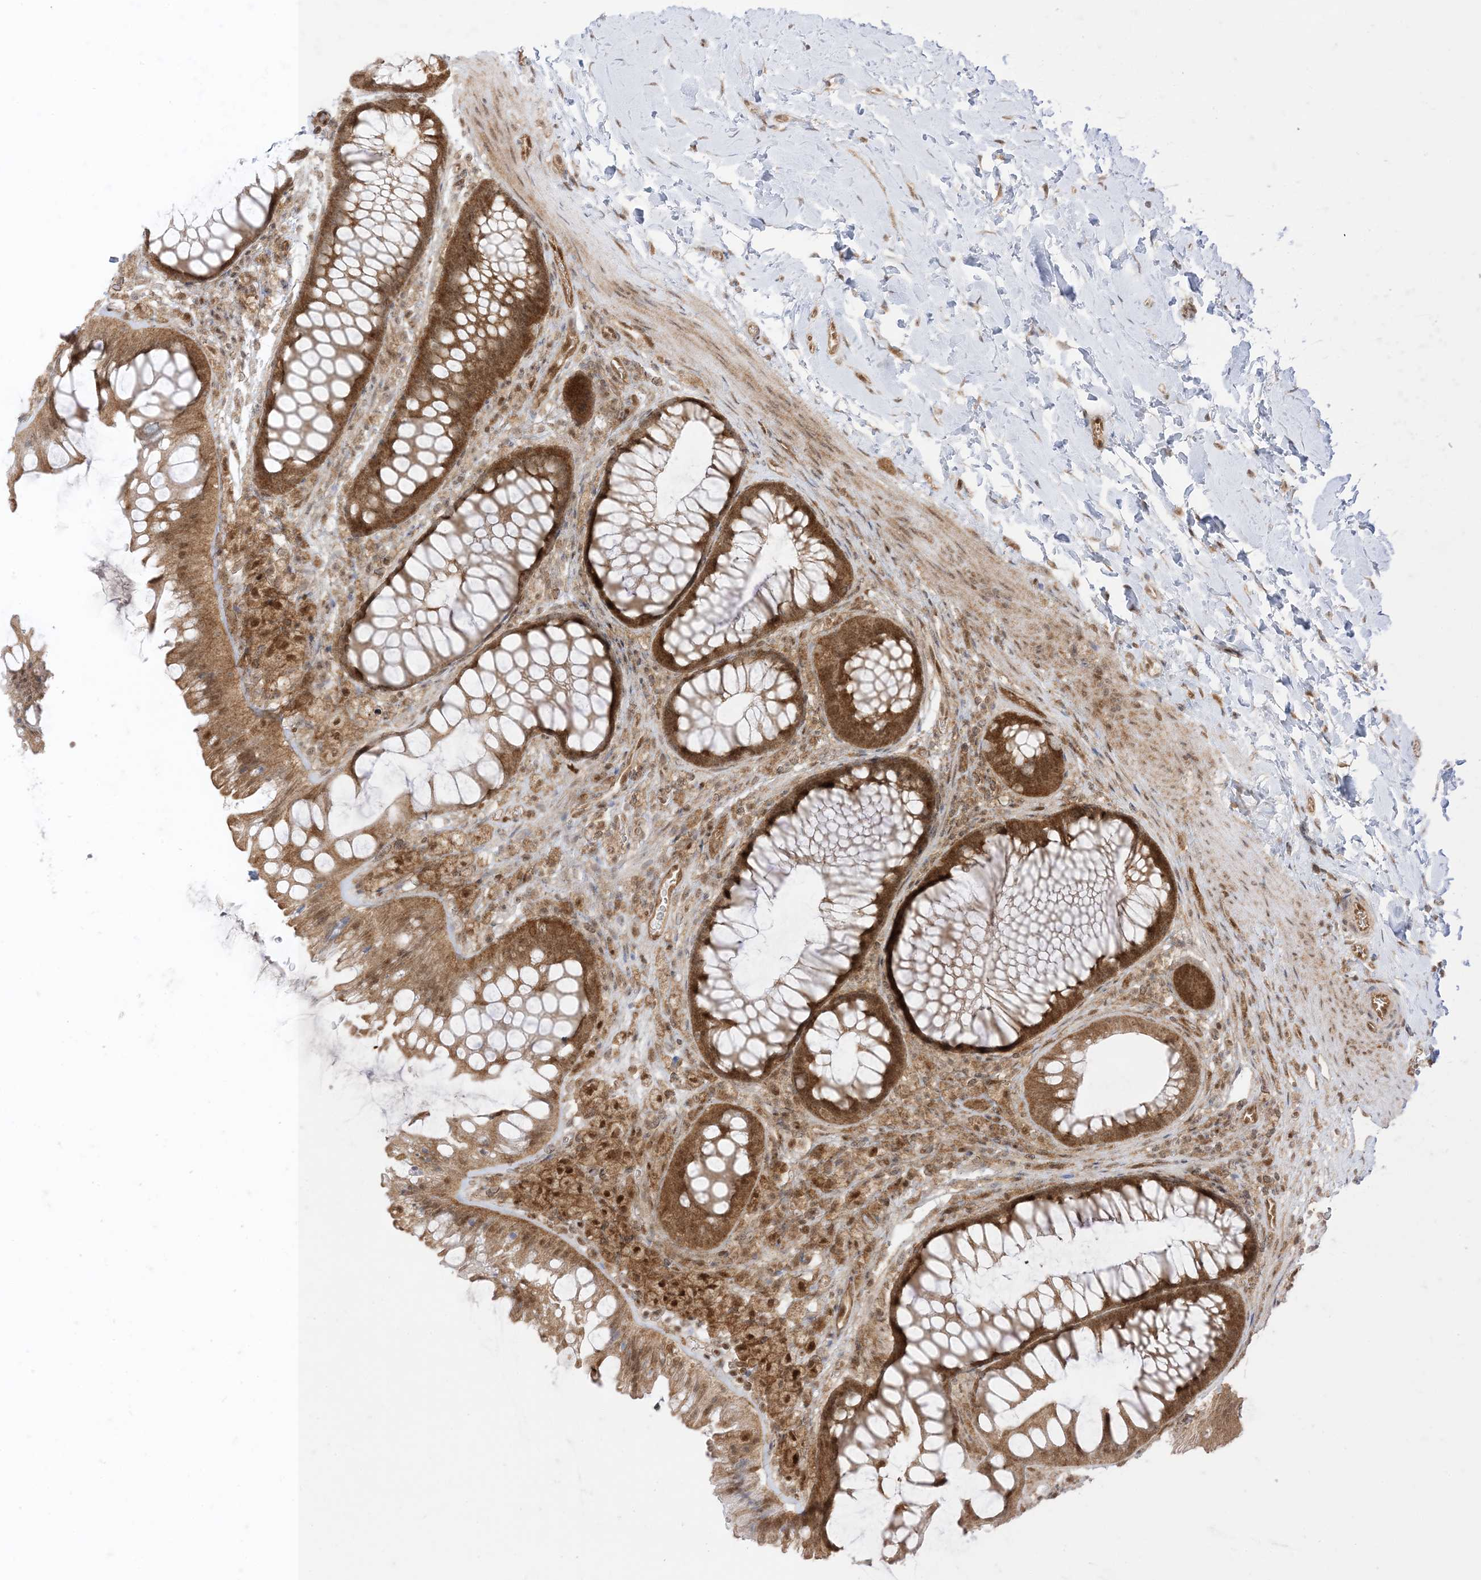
{"staining": {"intensity": "moderate", "quantity": ">75%", "location": "cytoplasmic/membranous,nuclear"}, "tissue": "colon", "cell_type": "Endothelial cells", "image_type": "normal", "snomed": [{"axis": "morphology", "description": "Normal tissue, NOS"}, {"axis": "topography", "description": "Colon"}], "caption": "Protein staining of unremarkable colon demonstrates moderate cytoplasmic/membranous,nuclear staining in approximately >75% of endothelial cells.", "gene": "PTPA", "patient": {"sex": "female", "age": 62}}